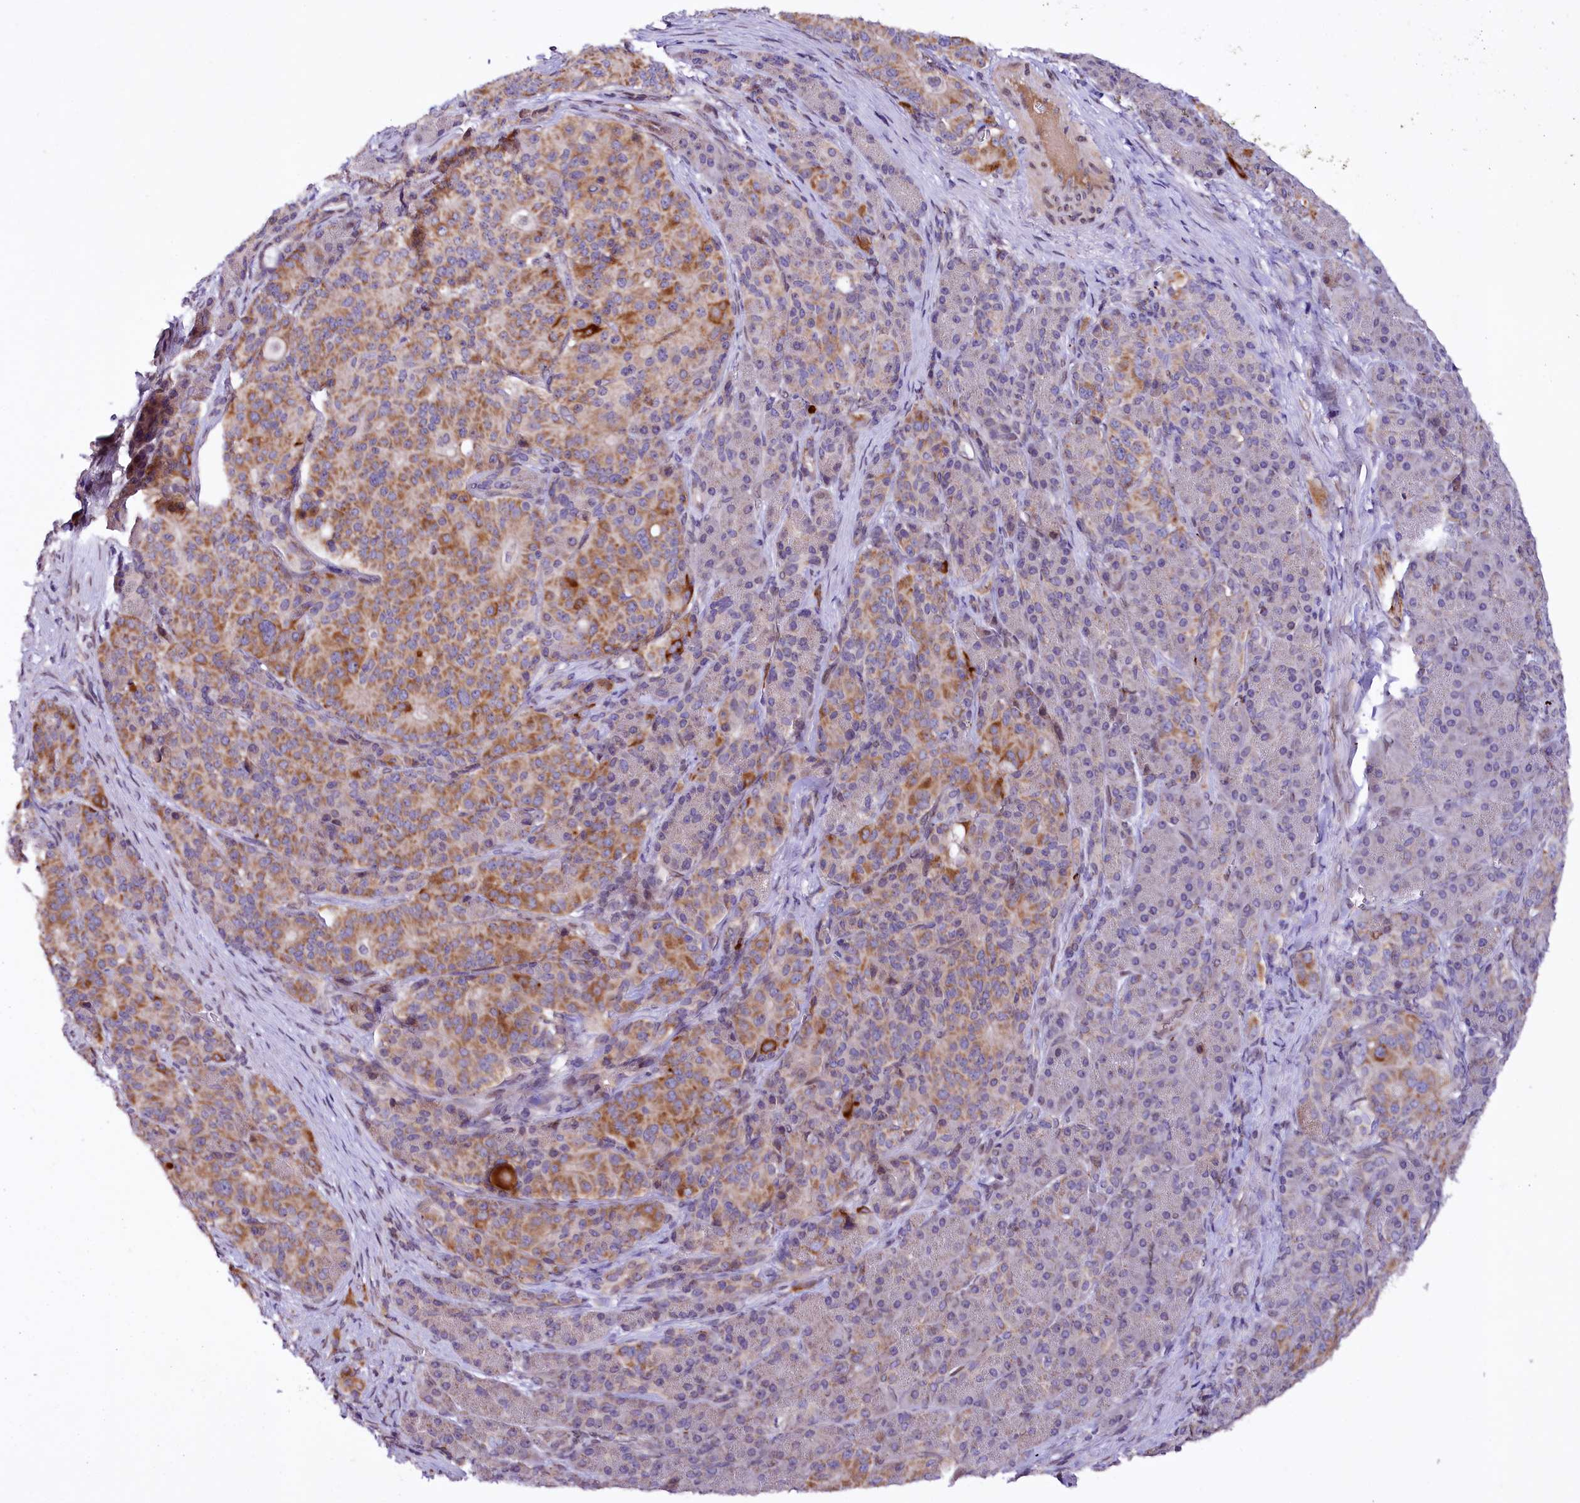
{"staining": {"intensity": "moderate", "quantity": ">75%", "location": "cytoplasmic/membranous"}, "tissue": "pancreatic cancer", "cell_type": "Tumor cells", "image_type": "cancer", "snomed": [{"axis": "morphology", "description": "Adenocarcinoma, NOS"}, {"axis": "topography", "description": "Pancreas"}], "caption": "Tumor cells exhibit medium levels of moderate cytoplasmic/membranous staining in approximately >75% of cells in pancreatic cancer (adenocarcinoma).", "gene": "ZNF226", "patient": {"sex": "female", "age": 74}}